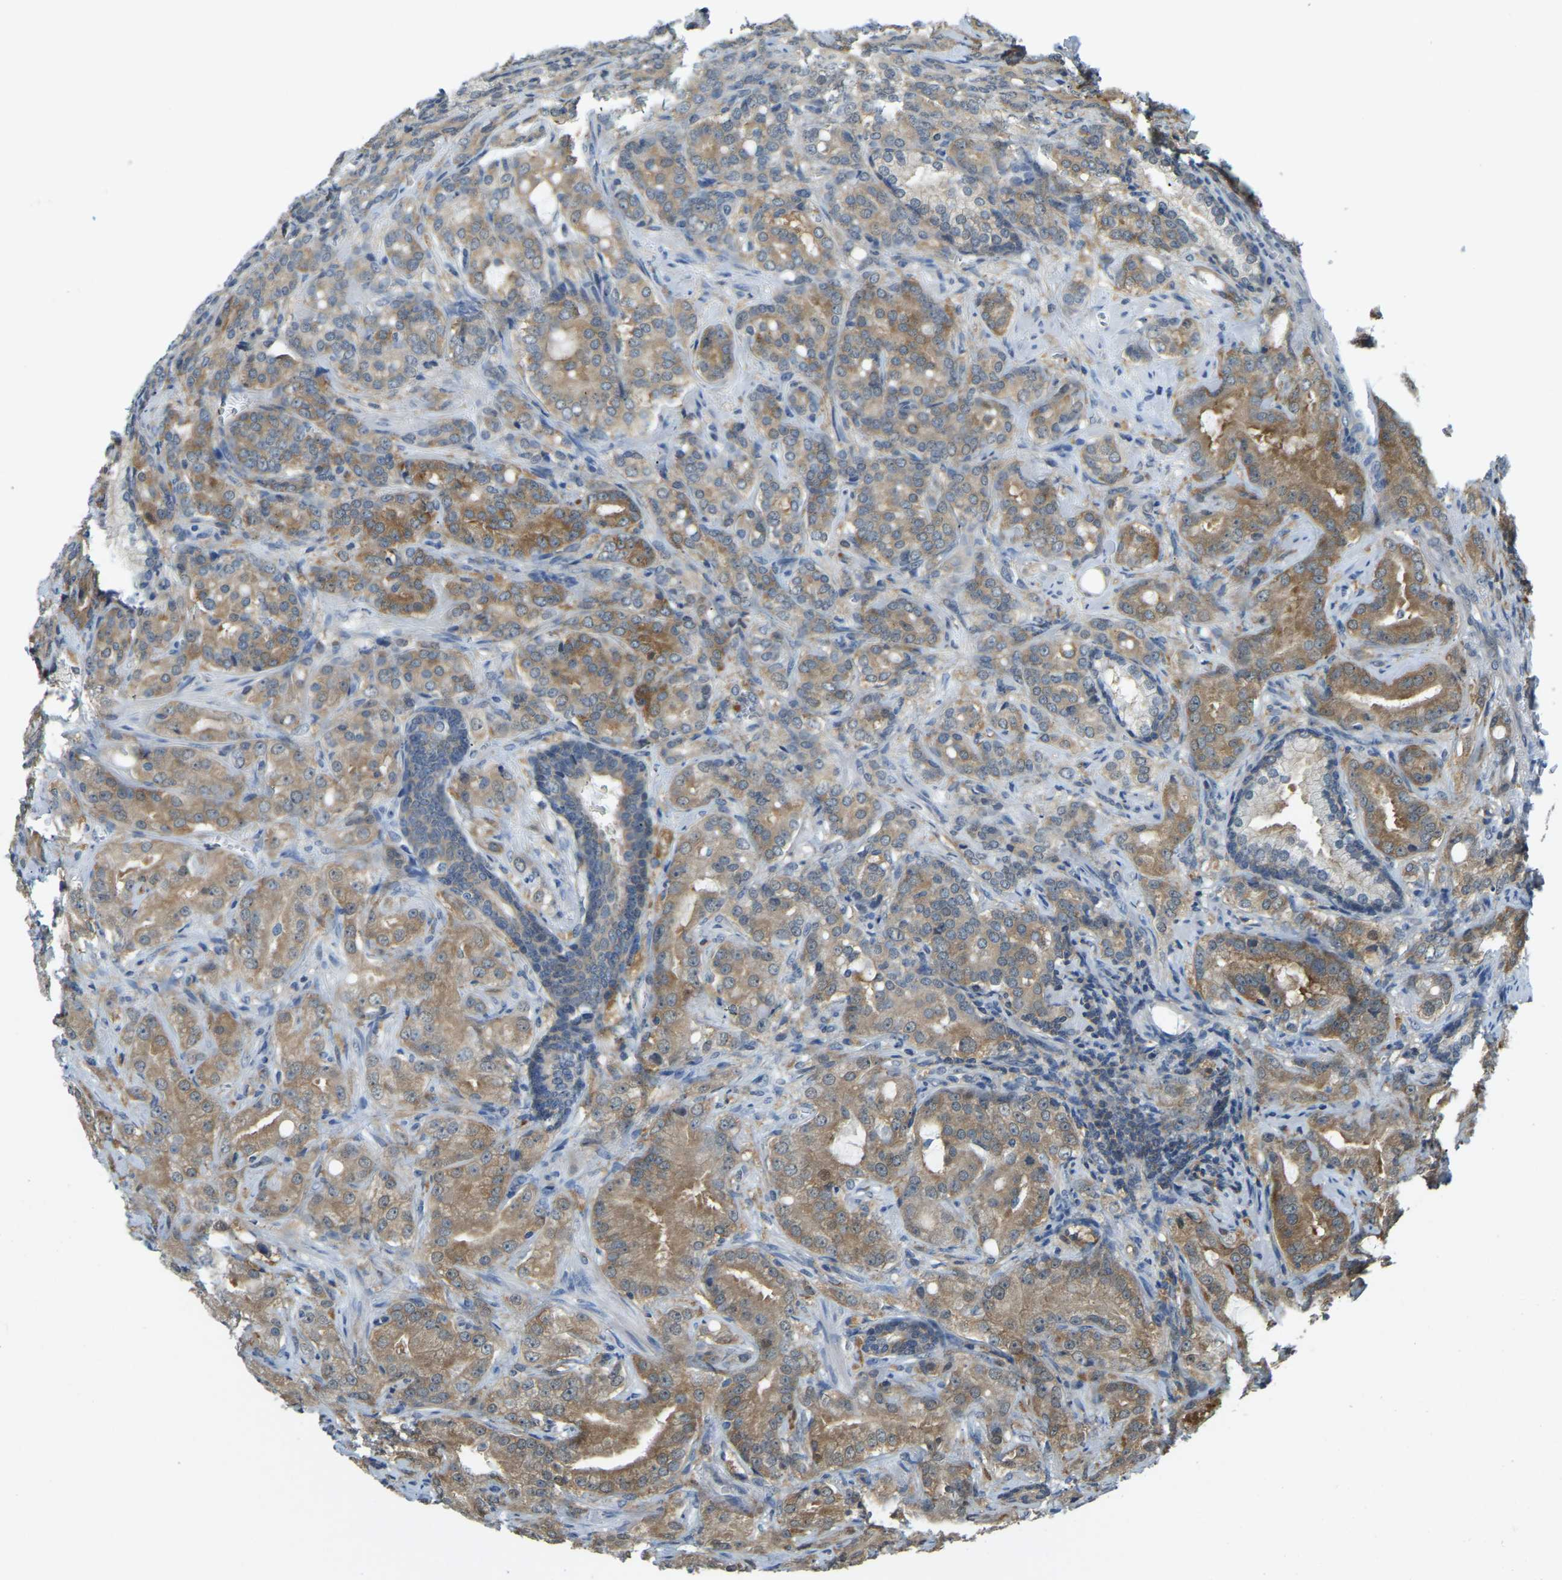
{"staining": {"intensity": "moderate", "quantity": ">75%", "location": "cytoplasmic/membranous"}, "tissue": "prostate cancer", "cell_type": "Tumor cells", "image_type": "cancer", "snomed": [{"axis": "morphology", "description": "Adenocarcinoma, High grade"}, {"axis": "topography", "description": "Prostate"}], "caption": "Human high-grade adenocarcinoma (prostate) stained for a protein (brown) reveals moderate cytoplasmic/membranous positive expression in approximately >75% of tumor cells.", "gene": "AHNAK", "patient": {"sex": "male", "age": 64}}